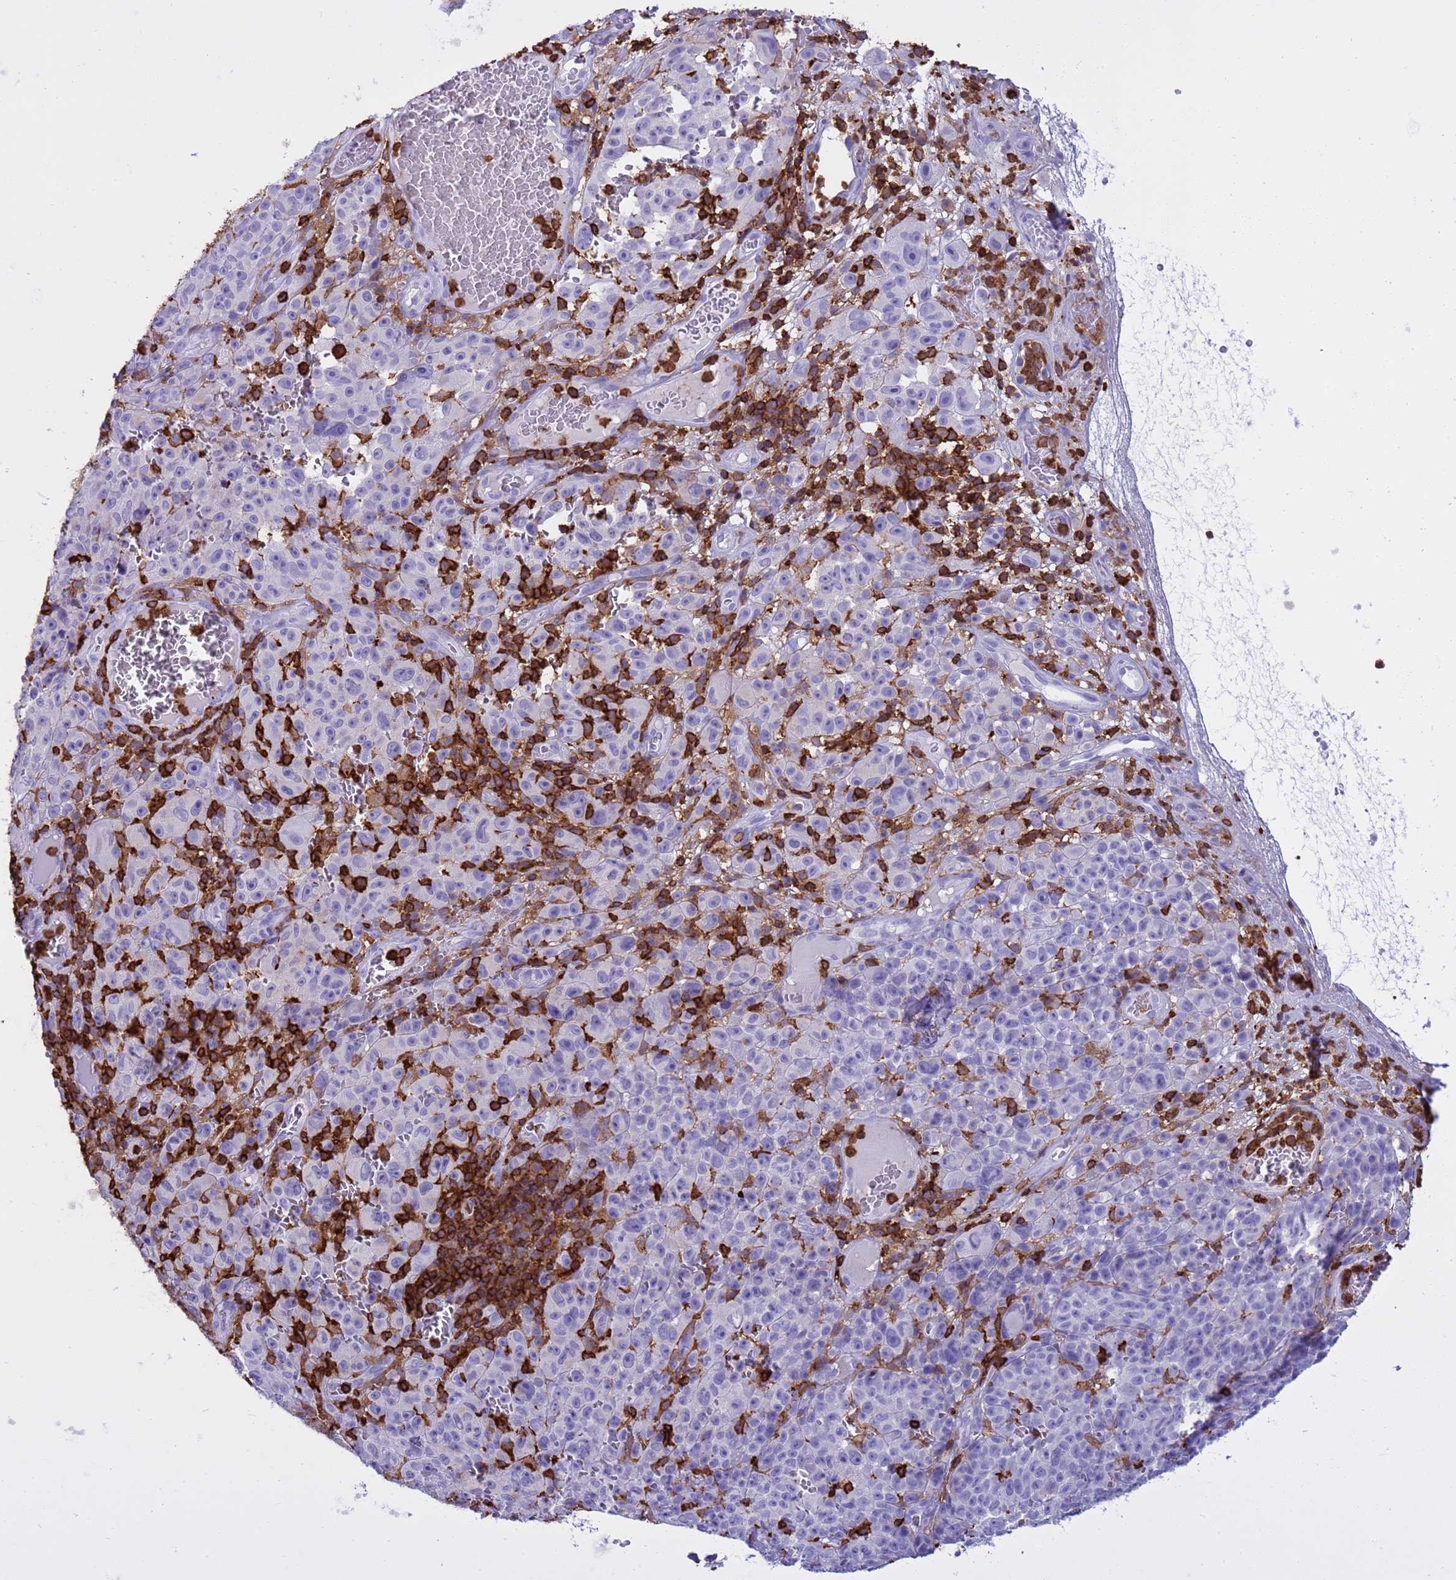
{"staining": {"intensity": "negative", "quantity": "none", "location": "none"}, "tissue": "melanoma", "cell_type": "Tumor cells", "image_type": "cancer", "snomed": [{"axis": "morphology", "description": "Malignant melanoma, NOS"}, {"axis": "topography", "description": "Skin"}], "caption": "This is an immunohistochemistry image of malignant melanoma. There is no expression in tumor cells.", "gene": "IRF5", "patient": {"sex": "female", "age": 82}}